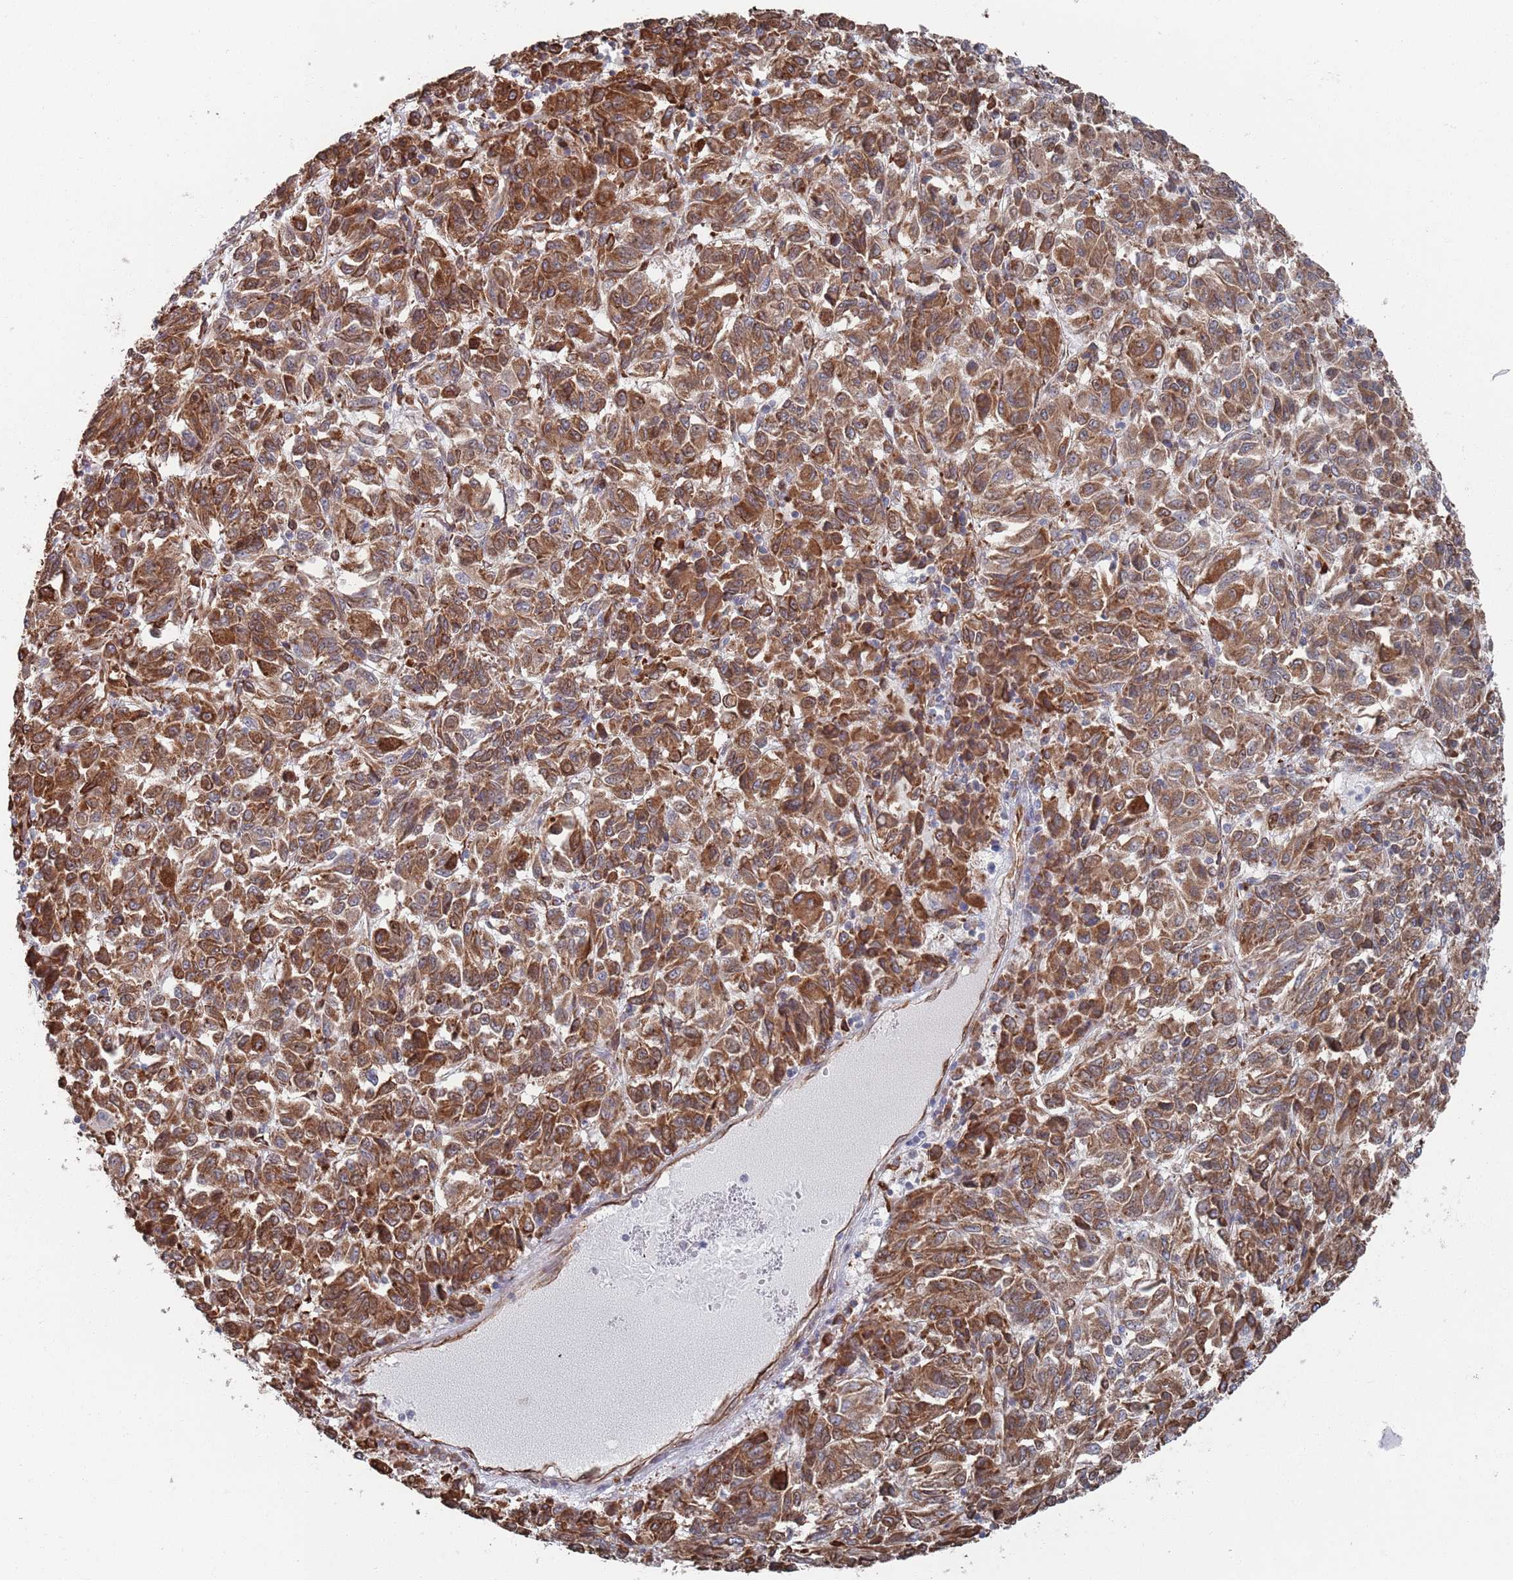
{"staining": {"intensity": "strong", "quantity": ">75%", "location": "cytoplasmic/membranous"}, "tissue": "melanoma", "cell_type": "Tumor cells", "image_type": "cancer", "snomed": [{"axis": "morphology", "description": "Malignant melanoma, Metastatic site"}, {"axis": "topography", "description": "Lung"}], "caption": "A high-resolution micrograph shows IHC staining of melanoma, which exhibits strong cytoplasmic/membranous expression in approximately >75% of tumor cells.", "gene": "CCDC106", "patient": {"sex": "male", "age": 64}}